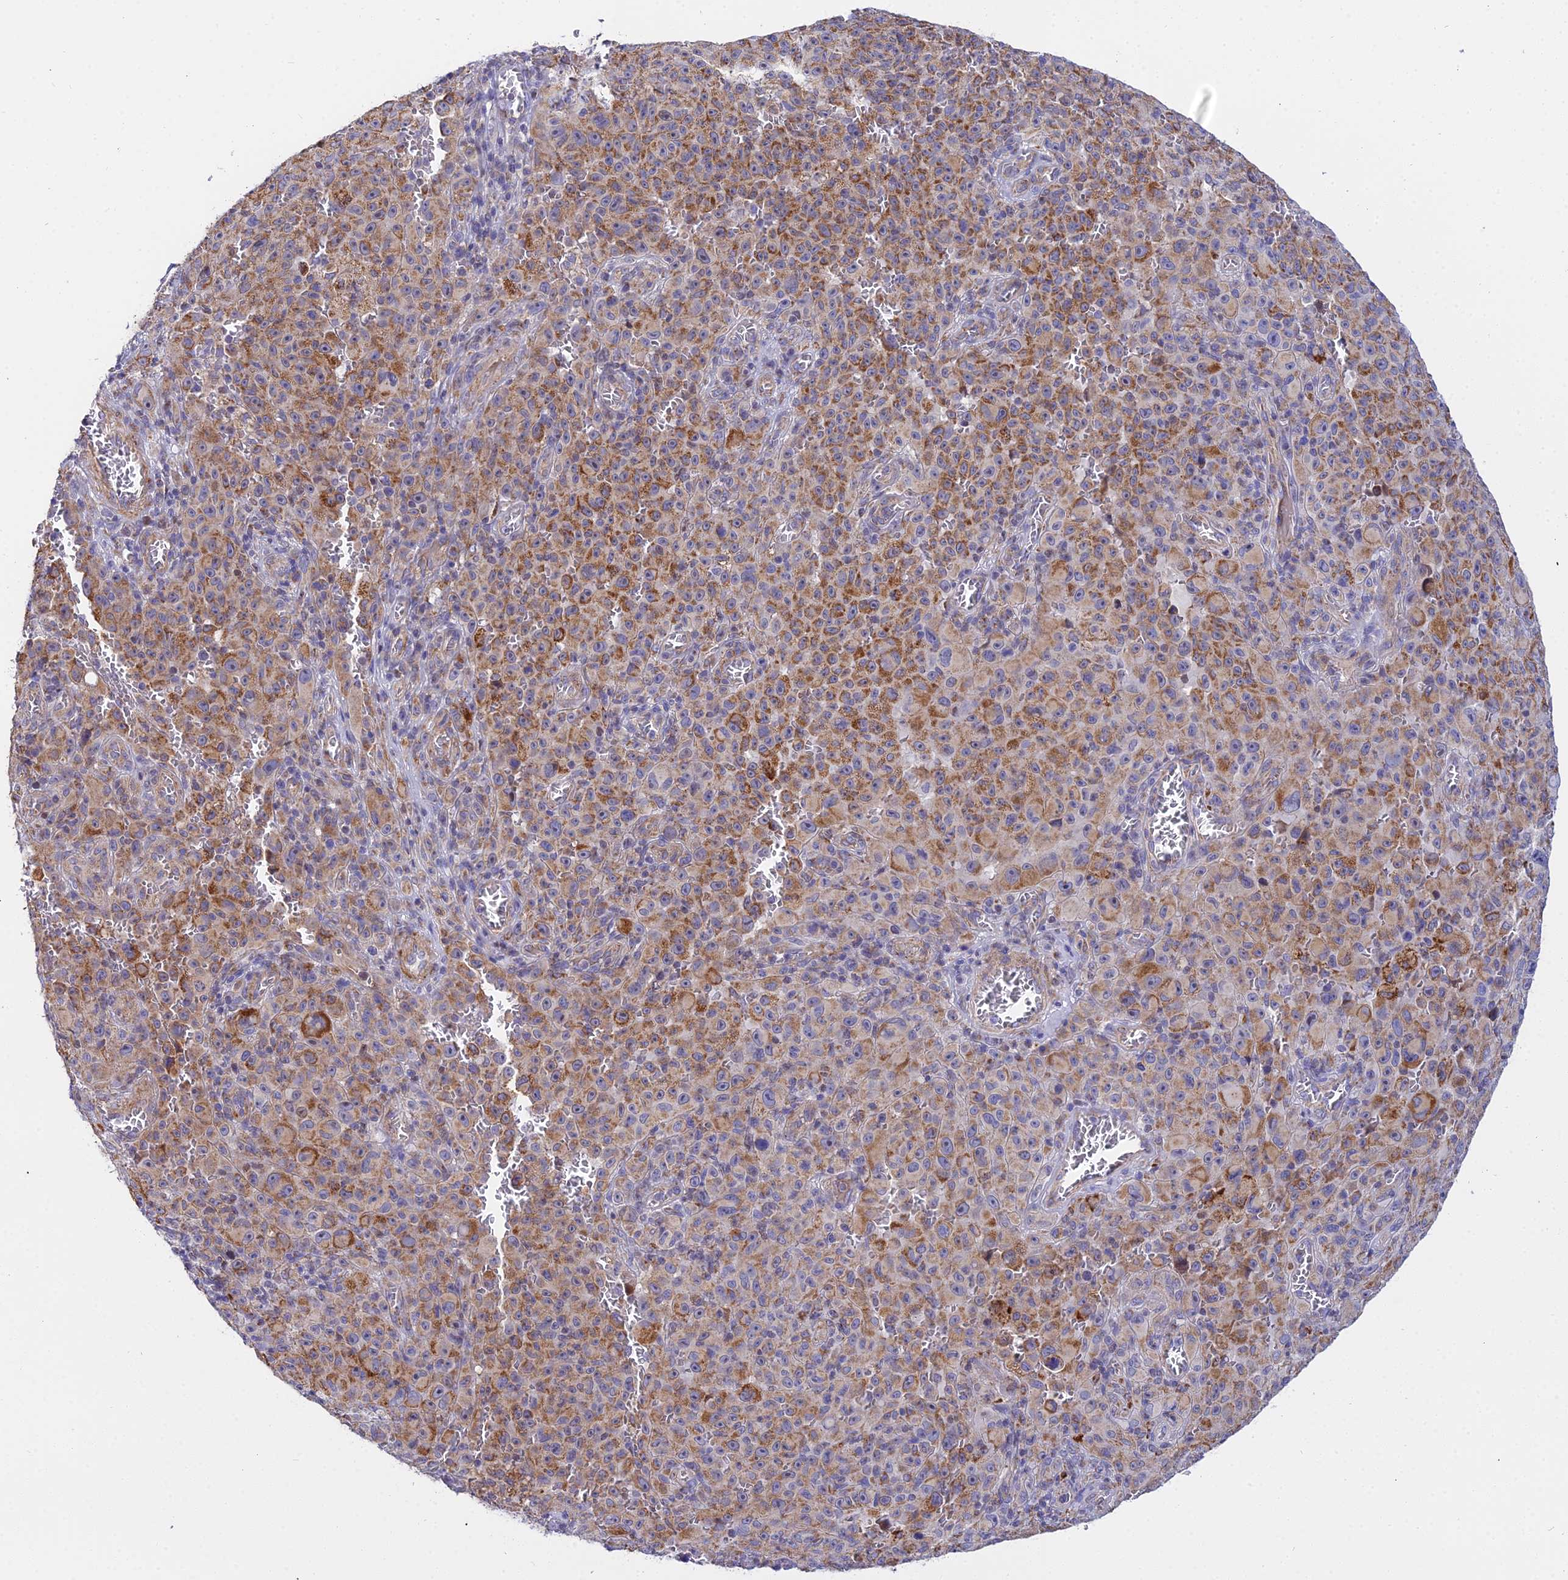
{"staining": {"intensity": "moderate", "quantity": ">75%", "location": "cytoplasmic/membranous"}, "tissue": "melanoma", "cell_type": "Tumor cells", "image_type": "cancer", "snomed": [{"axis": "morphology", "description": "Malignant melanoma, NOS"}, {"axis": "topography", "description": "Skin"}], "caption": "Brown immunohistochemical staining in malignant melanoma reveals moderate cytoplasmic/membranous staining in about >75% of tumor cells. The protein of interest is stained brown, and the nuclei are stained in blue (DAB IHC with brightfield microscopy, high magnification).", "gene": "ACOT2", "patient": {"sex": "female", "age": 82}}